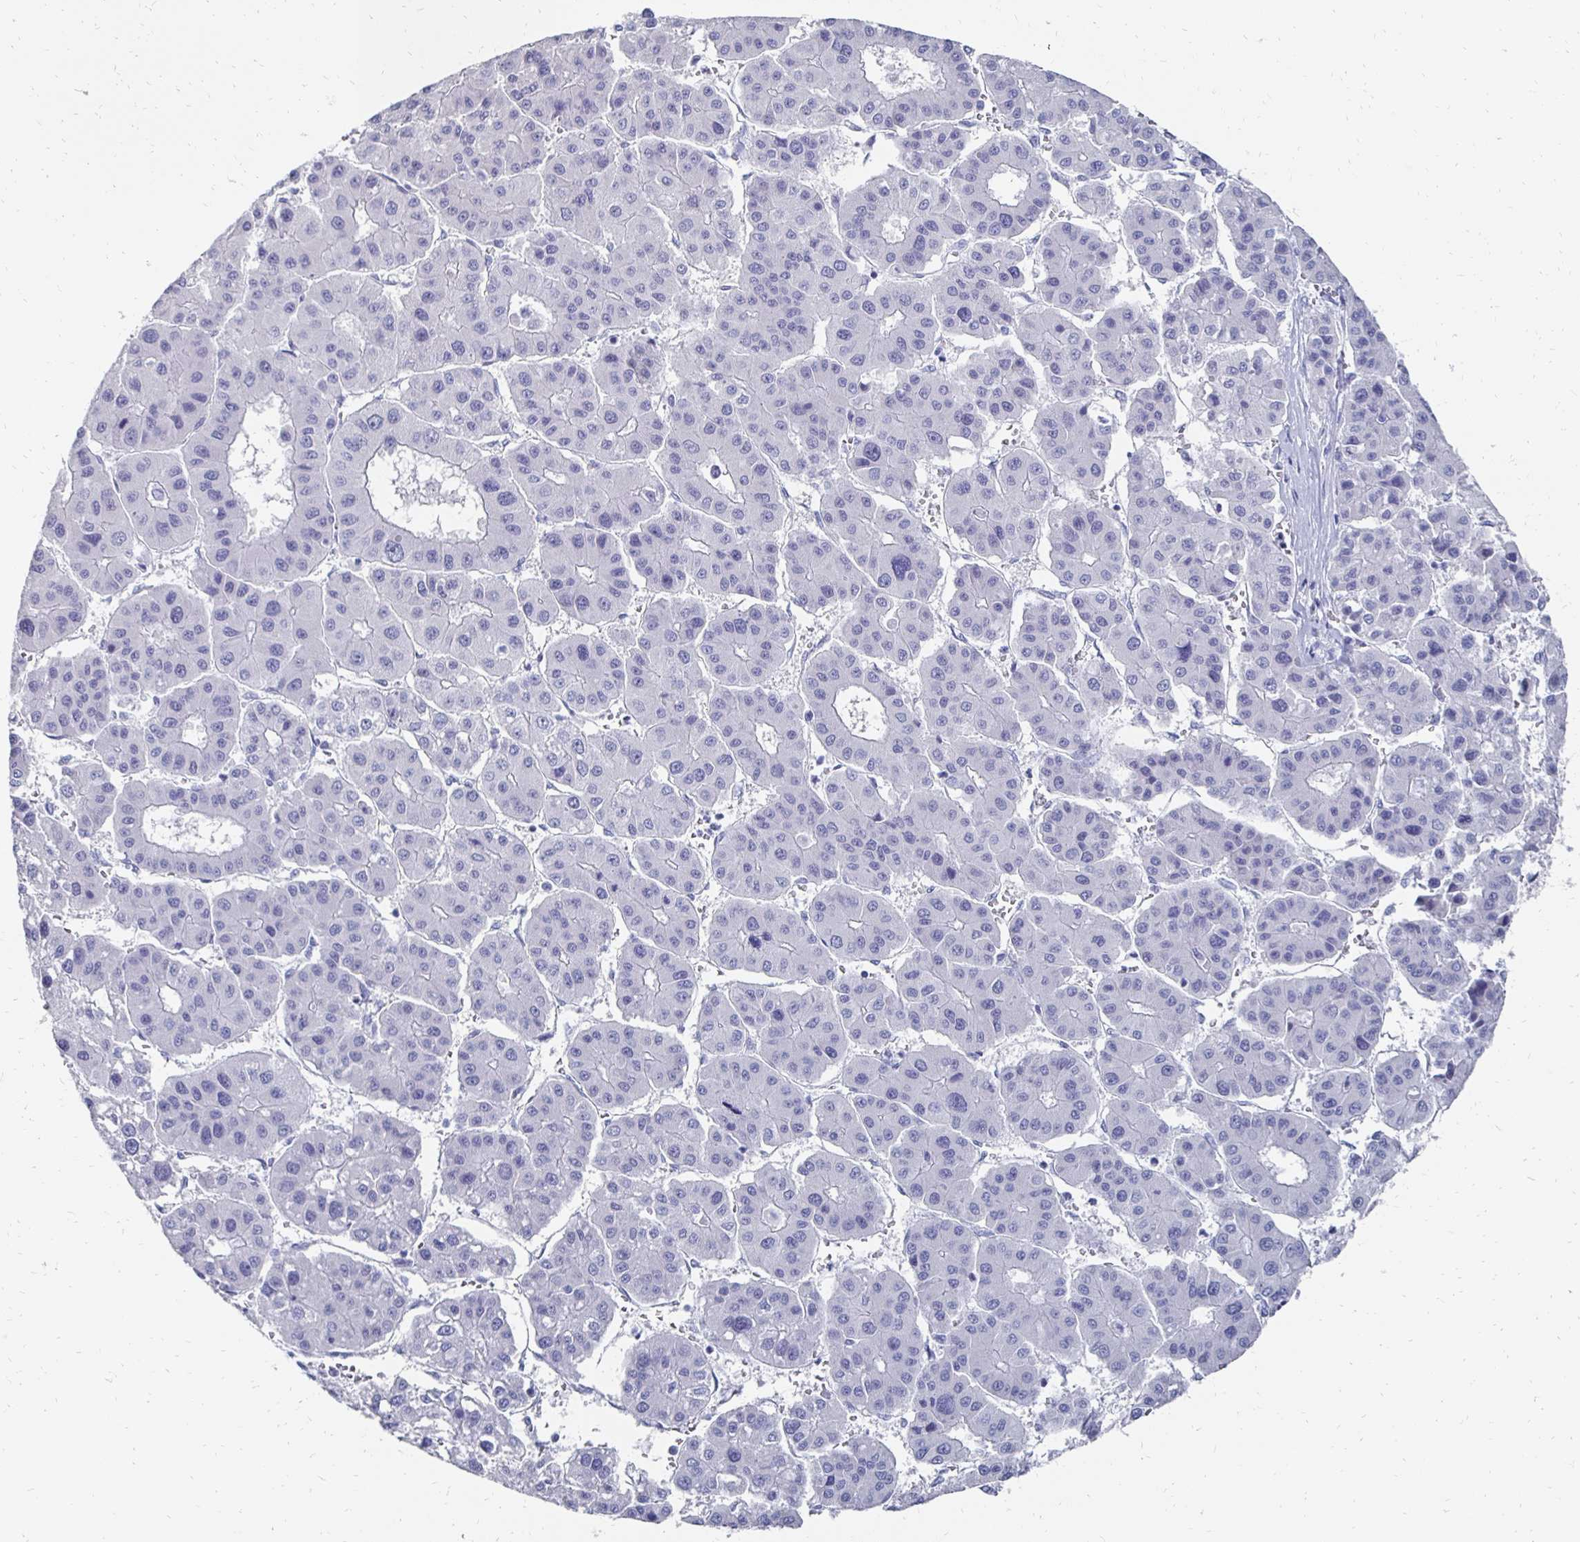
{"staining": {"intensity": "negative", "quantity": "none", "location": "none"}, "tissue": "liver cancer", "cell_type": "Tumor cells", "image_type": "cancer", "snomed": [{"axis": "morphology", "description": "Carcinoma, Hepatocellular, NOS"}, {"axis": "topography", "description": "Liver"}], "caption": "Tumor cells are negative for protein expression in human liver cancer.", "gene": "SYCP3", "patient": {"sex": "male", "age": 73}}